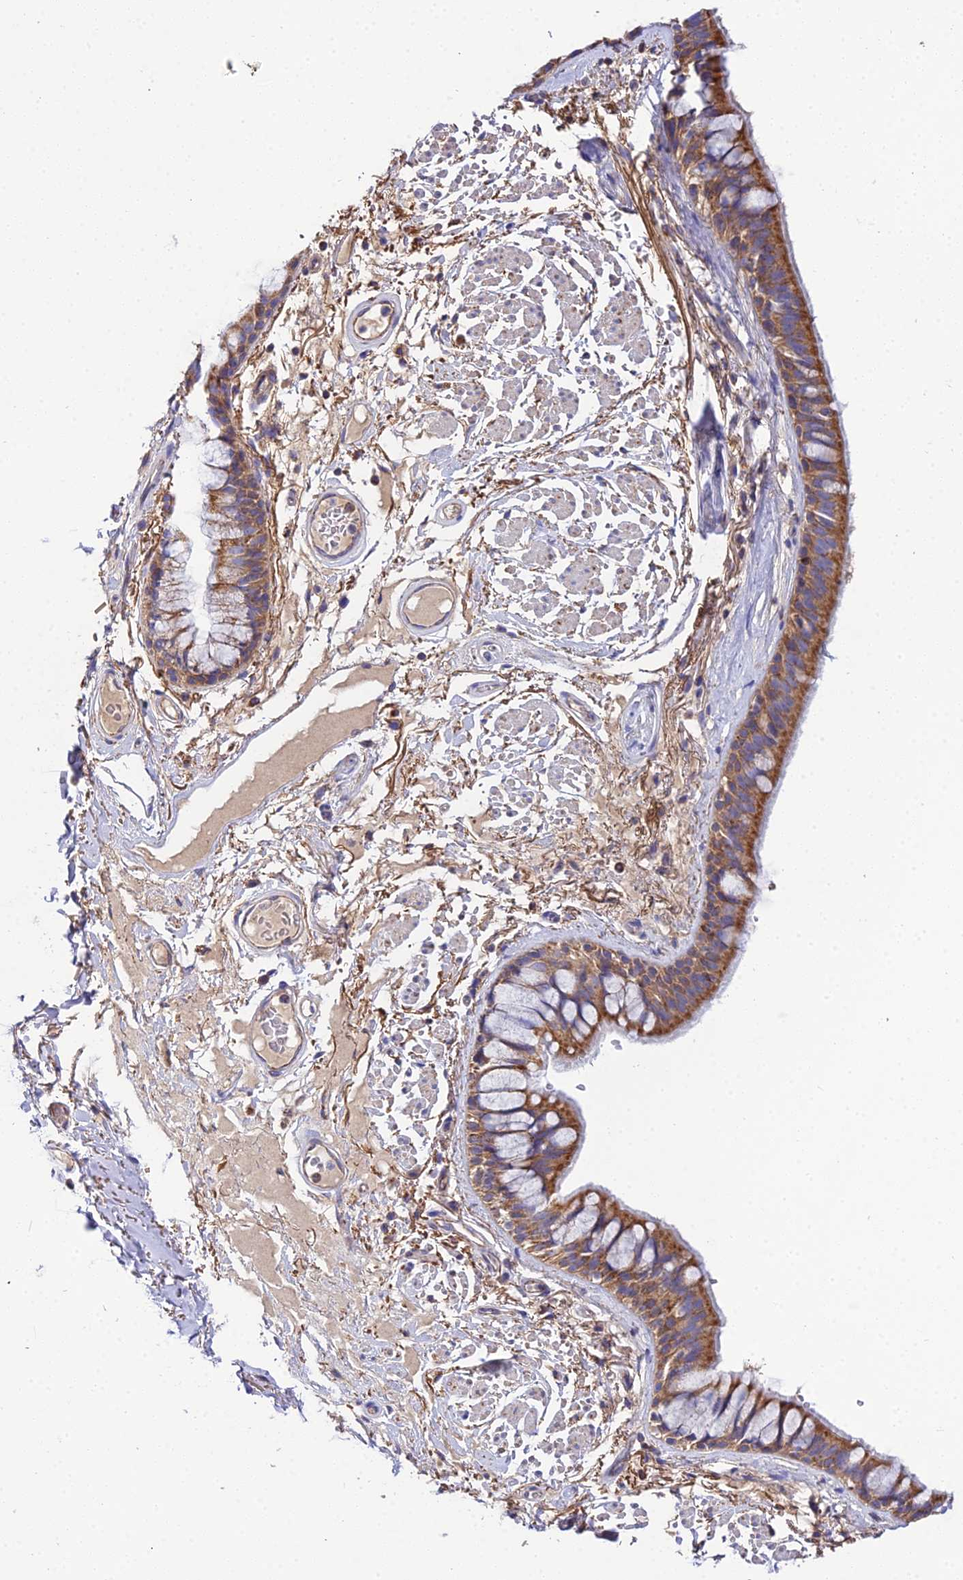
{"staining": {"intensity": "moderate", "quantity": ">75%", "location": "cytoplasmic/membranous"}, "tissue": "bronchus", "cell_type": "Respiratory epithelial cells", "image_type": "normal", "snomed": [{"axis": "morphology", "description": "Normal tissue, NOS"}, {"axis": "topography", "description": "Bronchus"}], "caption": "Protein positivity by immunohistochemistry demonstrates moderate cytoplasmic/membranous expression in about >75% of respiratory epithelial cells in normal bronchus.", "gene": "NIPSNAP3A", "patient": {"sex": "male", "age": 70}}